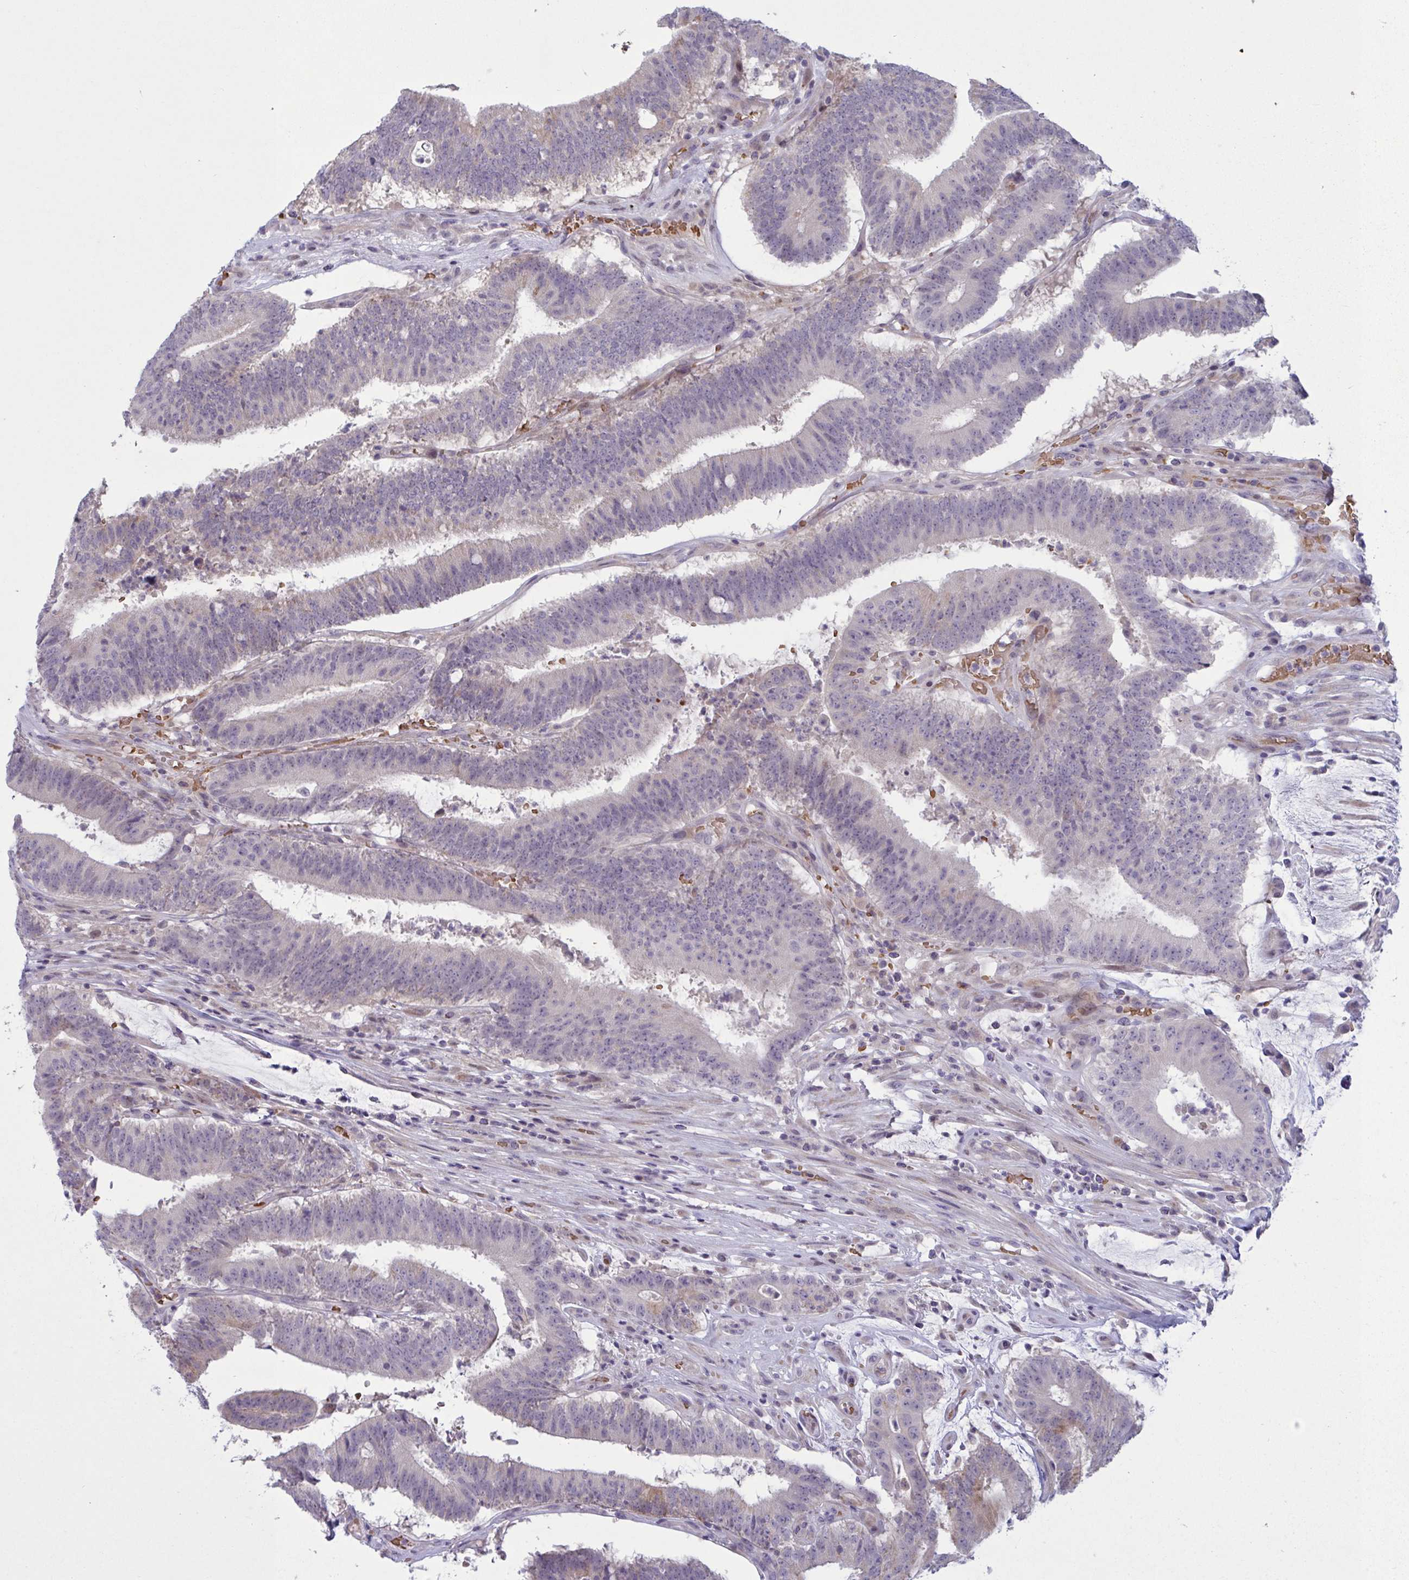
{"staining": {"intensity": "weak", "quantity": "<25%", "location": "cytoplasmic/membranous"}, "tissue": "colorectal cancer", "cell_type": "Tumor cells", "image_type": "cancer", "snomed": [{"axis": "morphology", "description": "Adenocarcinoma, NOS"}, {"axis": "topography", "description": "Colon"}], "caption": "Human colorectal cancer (adenocarcinoma) stained for a protein using IHC displays no expression in tumor cells.", "gene": "VWC2", "patient": {"sex": "female", "age": 43}}